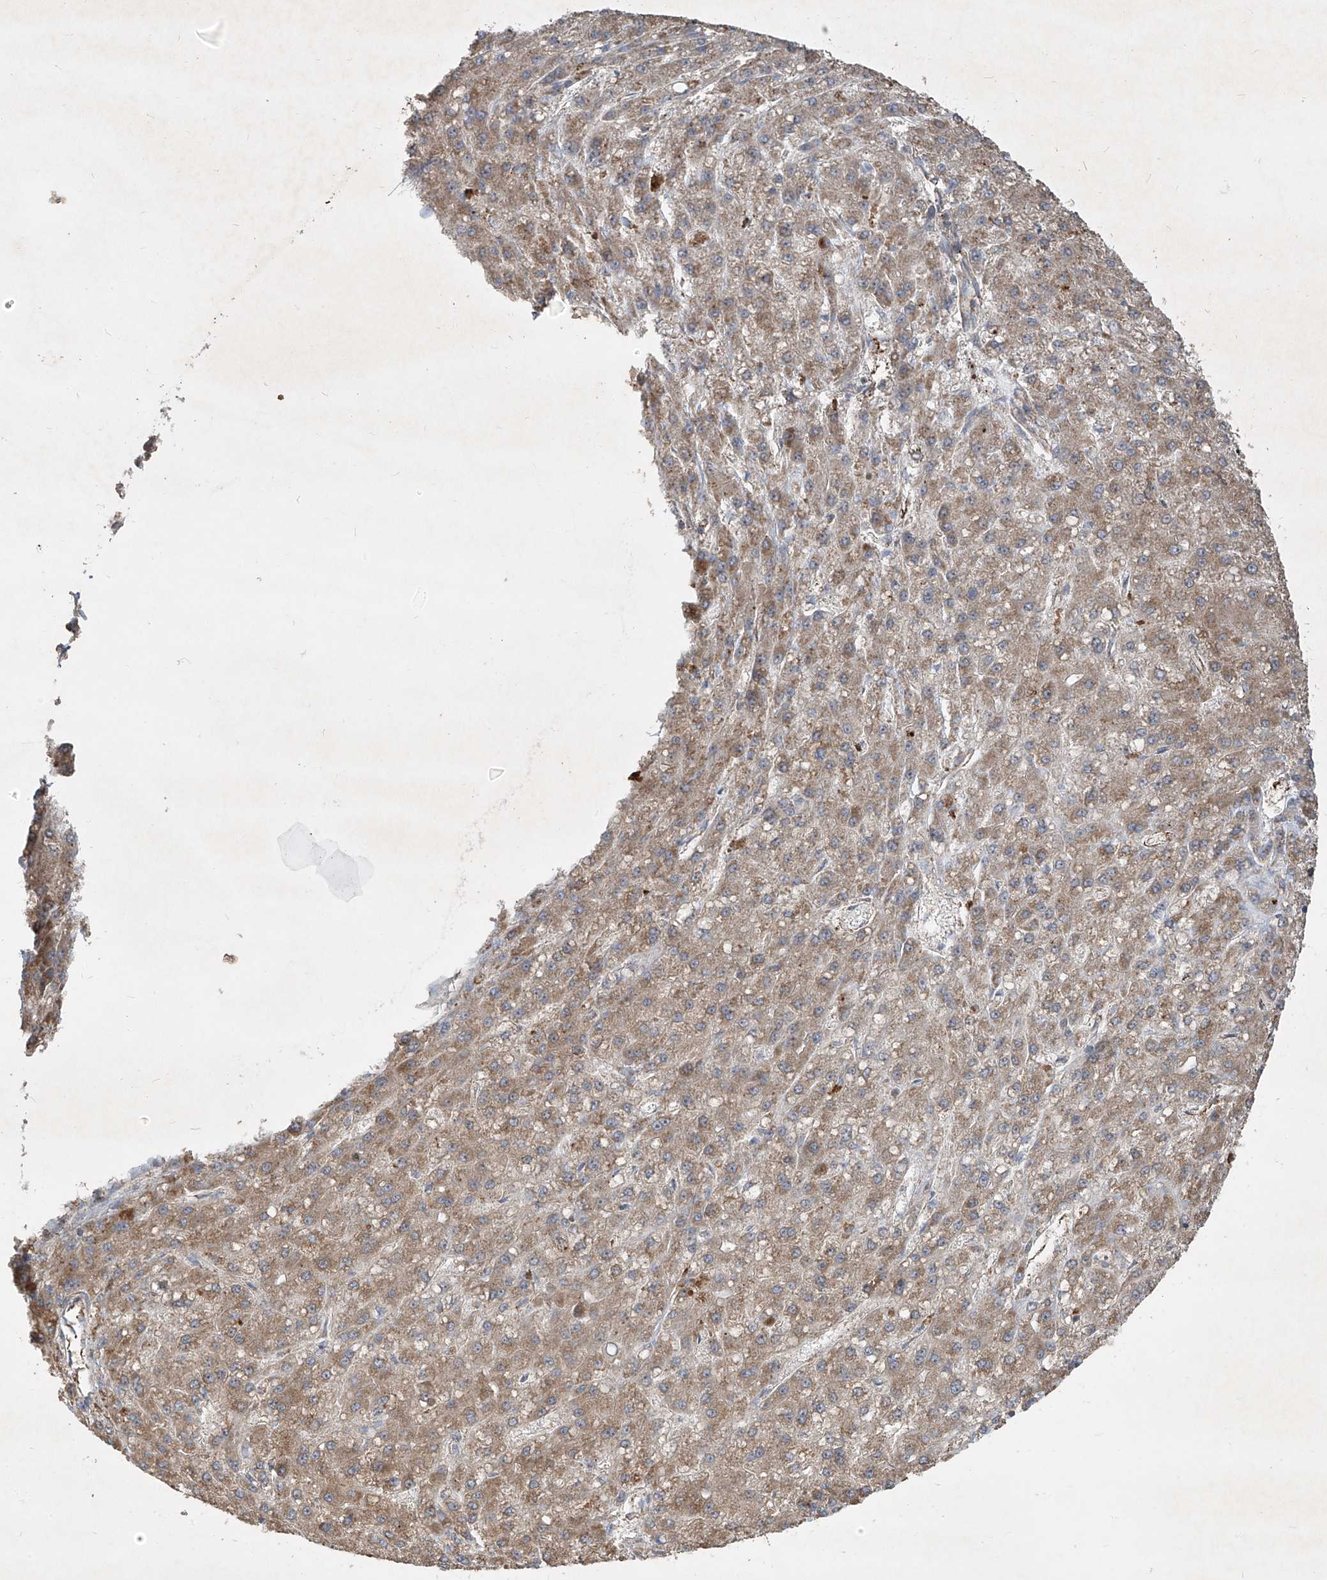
{"staining": {"intensity": "moderate", "quantity": ">75%", "location": "cytoplasmic/membranous"}, "tissue": "liver cancer", "cell_type": "Tumor cells", "image_type": "cancer", "snomed": [{"axis": "morphology", "description": "Carcinoma, Hepatocellular, NOS"}, {"axis": "topography", "description": "Liver"}], "caption": "Protein staining by immunohistochemistry (IHC) reveals moderate cytoplasmic/membranous positivity in approximately >75% of tumor cells in liver hepatocellular carcinoma. (brown staining indicates protein expression, while blue staining denotes nuclei).", "gene": "UQCC1", "patient": {"sex": "male", "age": 67}}